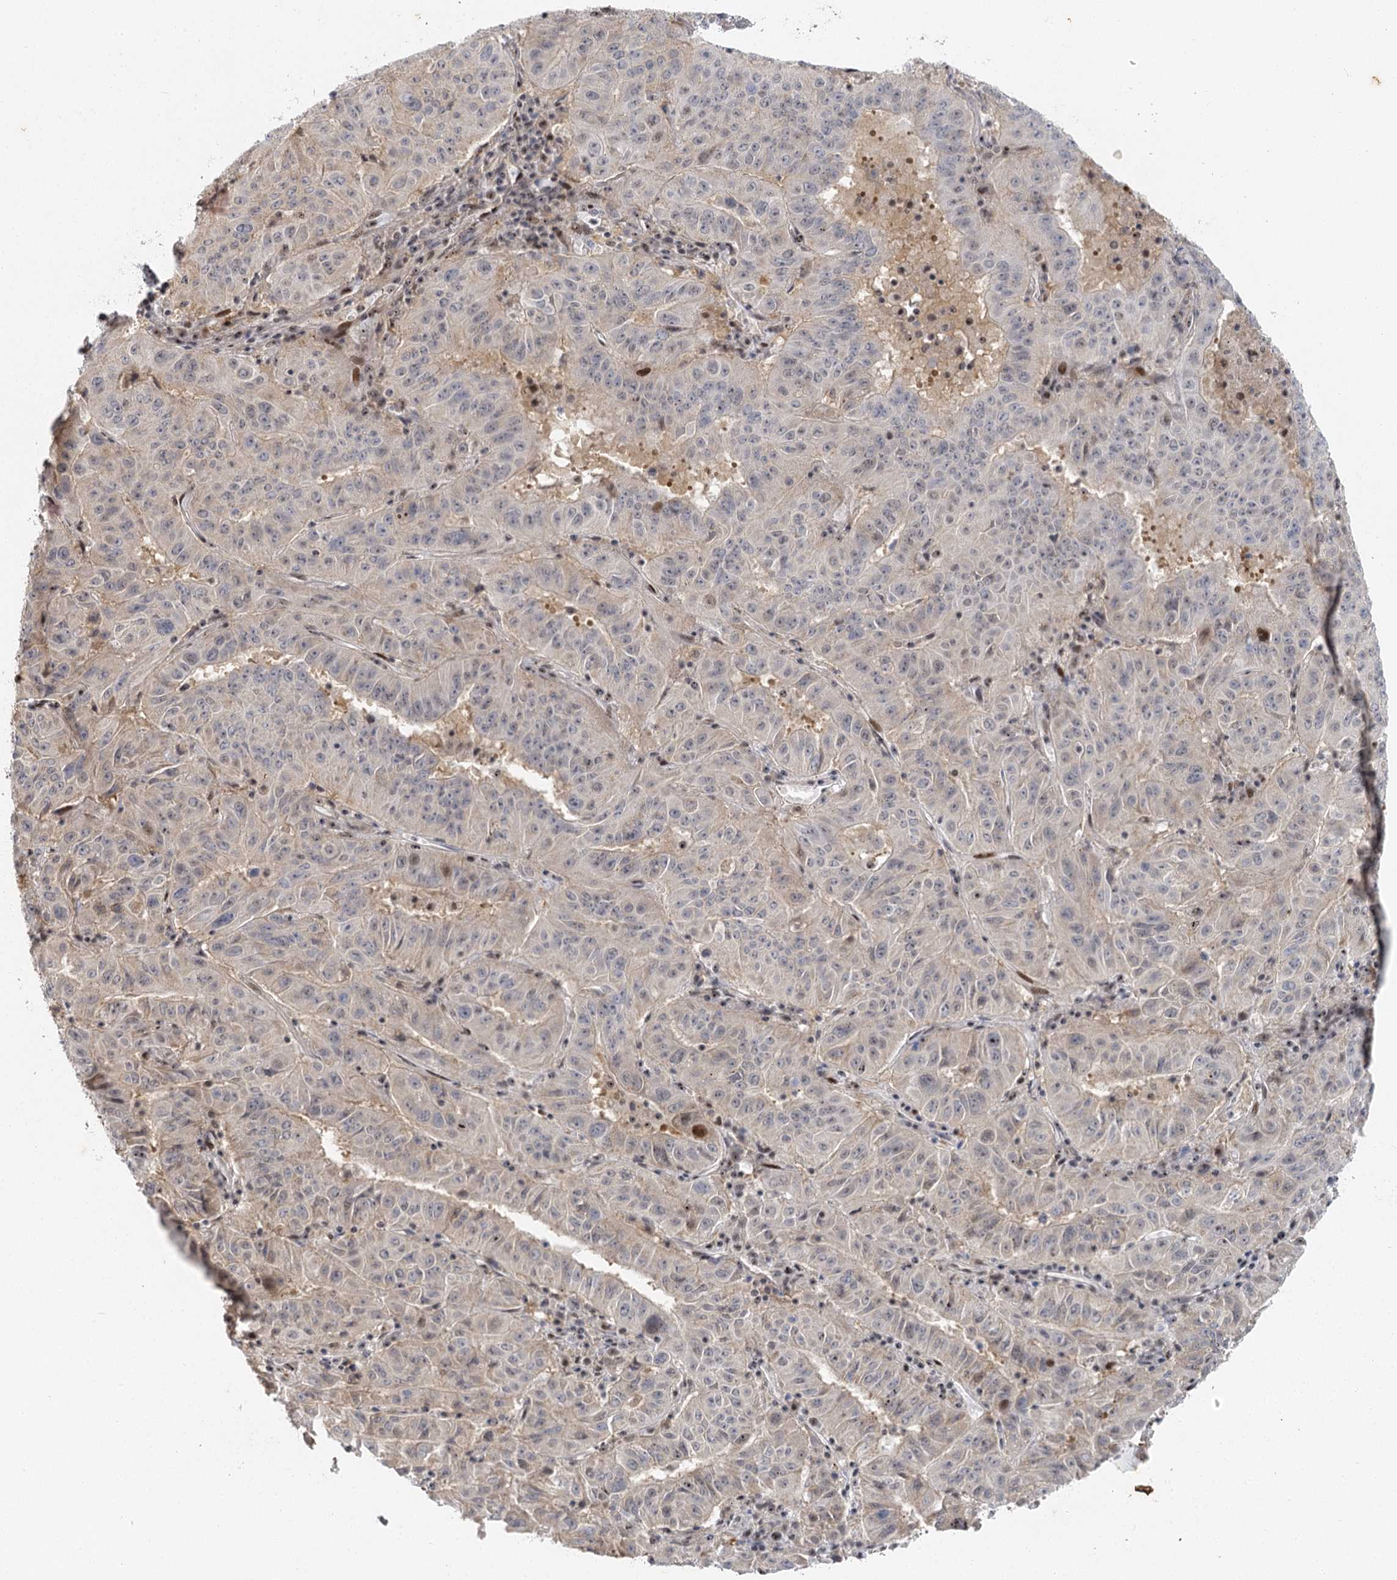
{"staining": {"intensity": "moderate", "quantity": "<25%", "location": "nuclear"}, "tissue": "pancreatic cancer", "cell_type": "Tumor cells", "image_type": "cancer", "snomed": [{"axis": "morphology", "description": "Adenocarcinoma, NOS"}, {"axis": "topography", "description": "Pancreas"}], "caption": "This is a micrograph of immunohistochemistry (IHC) staining of pancreatic cancer, which shows moderate positivity in the nuclear of tumor cells.", "gene": "IL11RA", "patient": {"sex": "male", "age": 63}}